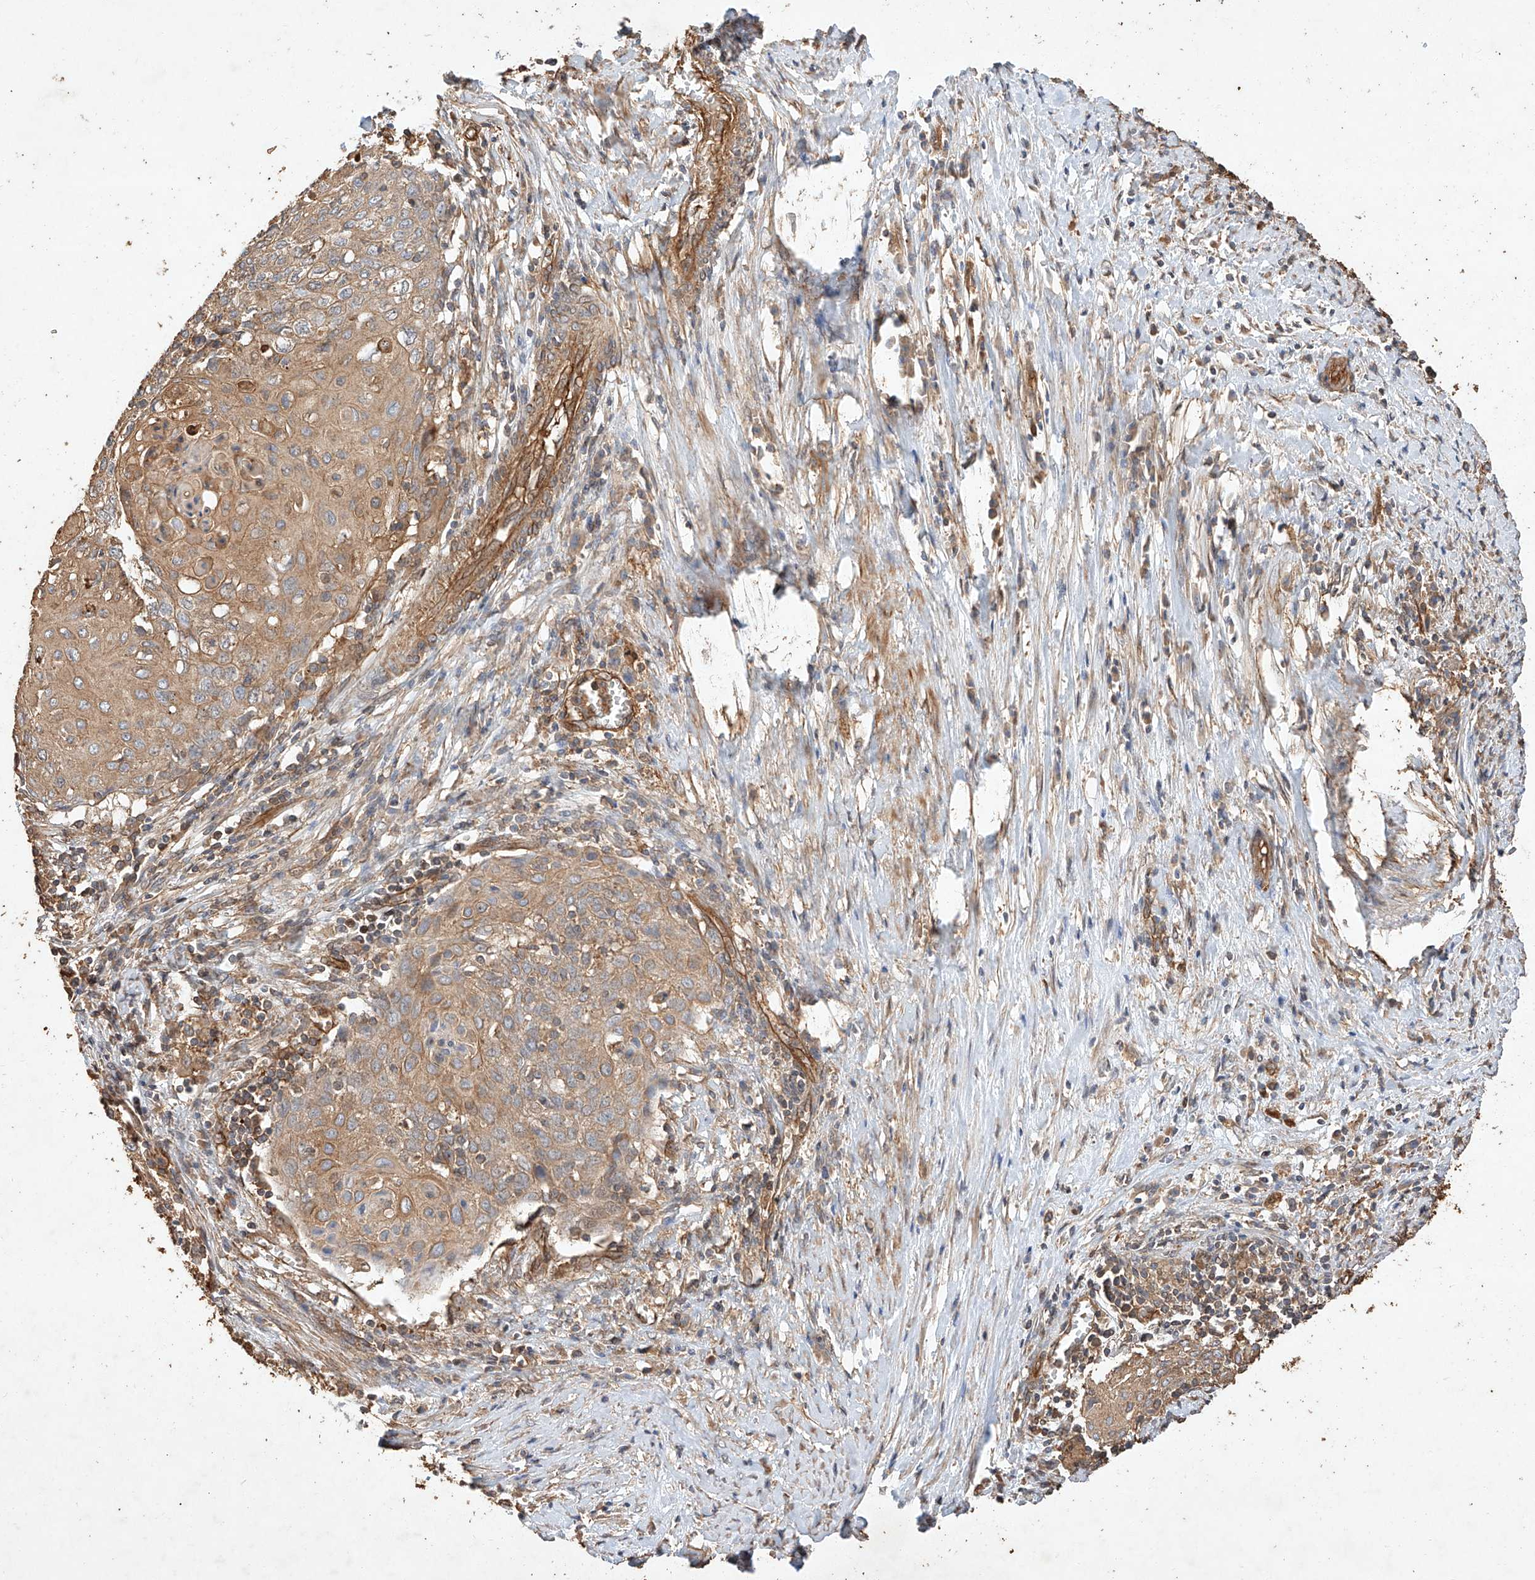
{"staining": {"intensity": "weak", "quantity": ">75%", "location": "cytoplasmic/membranous"}, "tissue": "cervical cancer", "cell_type": "Tumor cells", "image_type": "cancer", "snomed": [{"axis": "morphology", "description": "Squamous cell carcinoma, NOS"}, {"axis": "topography", "description": "Cervix"}], "caption": "About >75% of tumor cells in human cervical cancer (squamous cell carcinoma) demonstrate weak cytoplasmic/membranous protein expression as visualized by brown immunohistochemical staining.", "gene": "GHDC", "patient": {"sex": "female", "age": 39}}